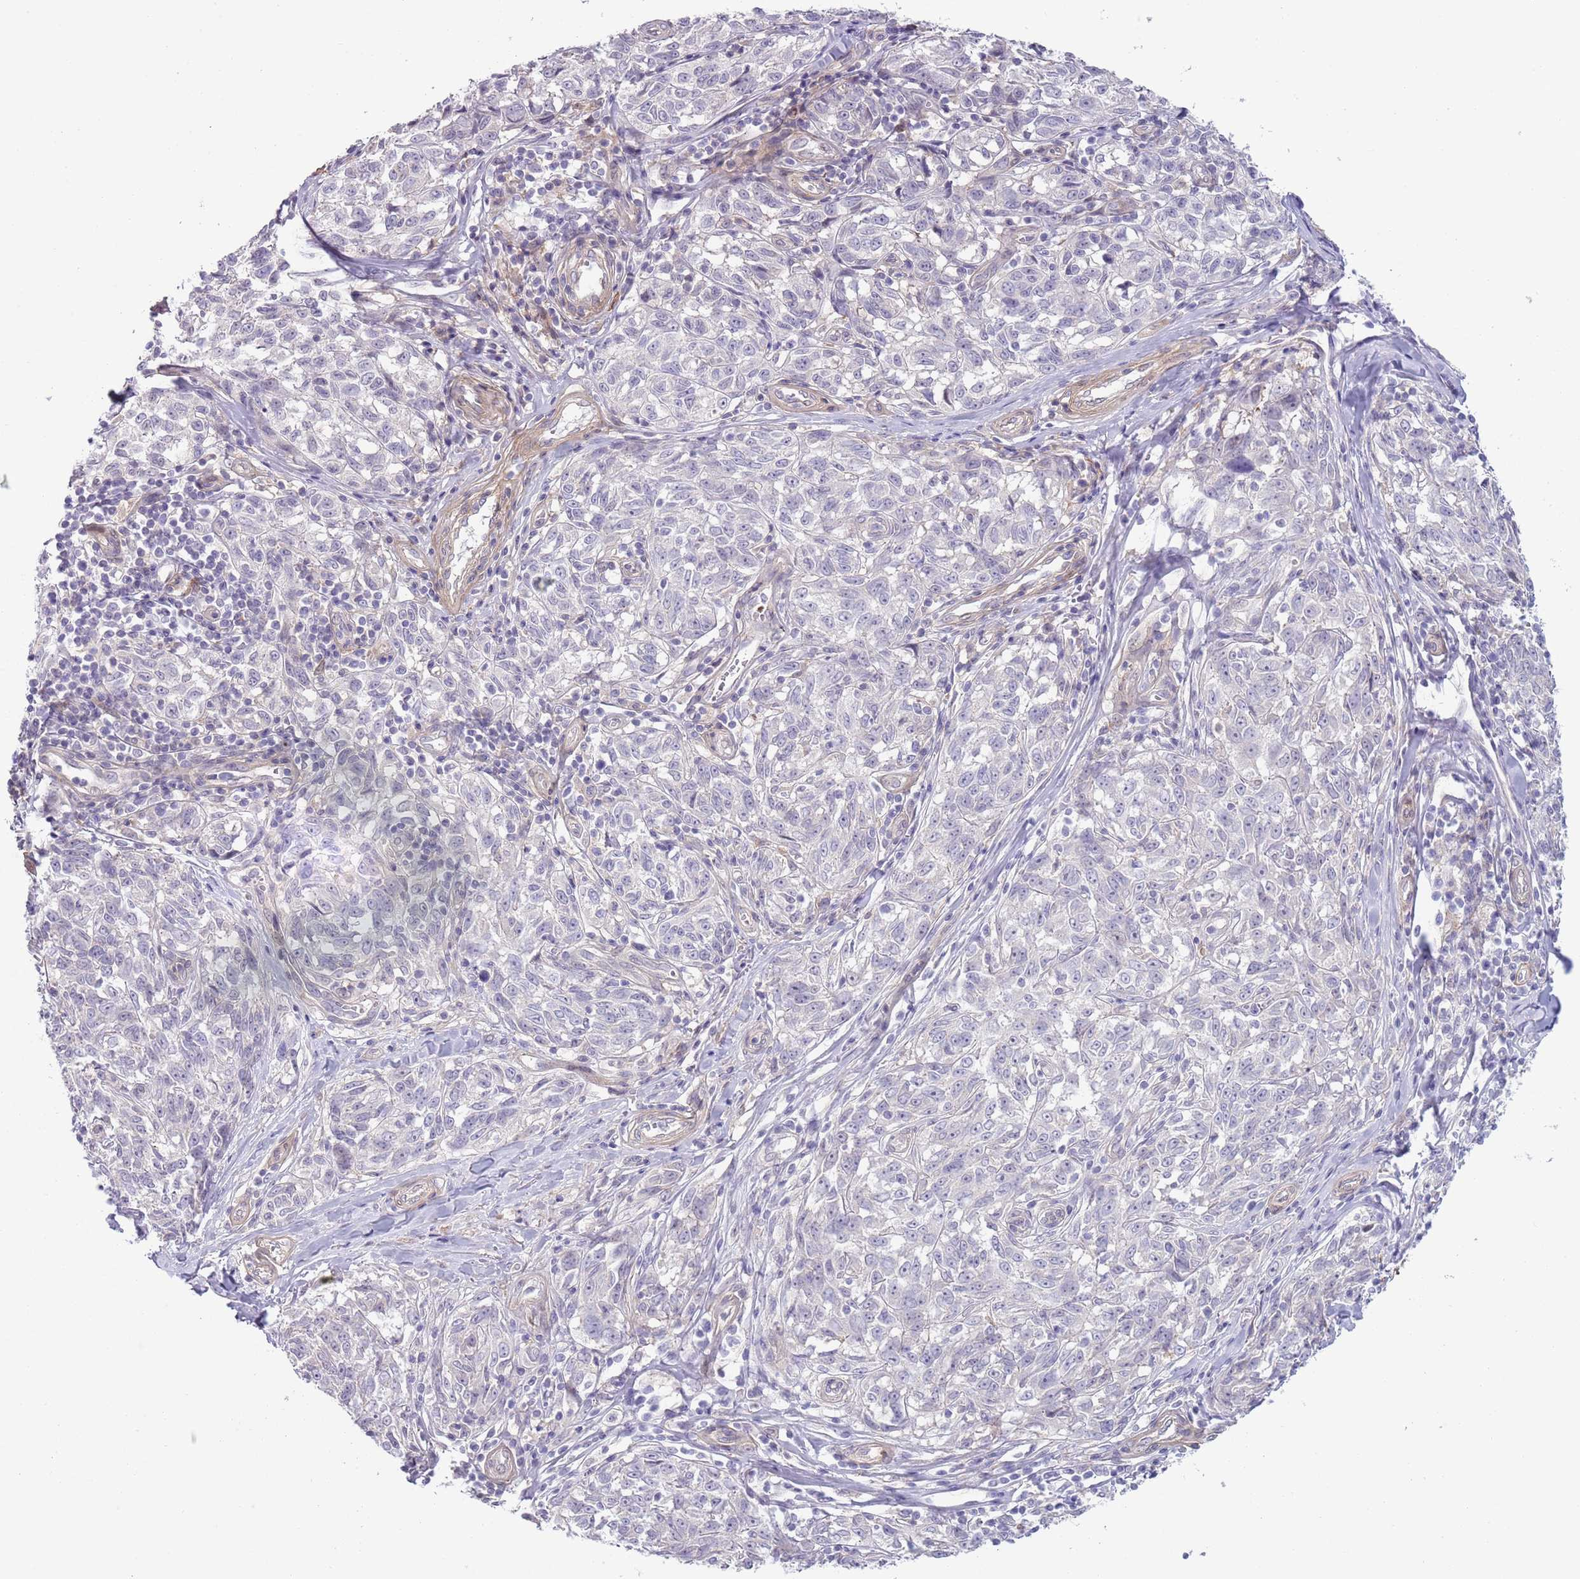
{"staining": {"intensity": "negative", "quantity": "none", "location": "none"}, "tissue": "melanoma", "cell_type": "Tumor cells", "image_type": "cancer", "snomed": [{"axis": "morphology", "description": "Normal tissue, NOS"}, {"axis": "morphology", "description": "Malignant melanoma, NOS"}, {"axis": "topography", "description": "Skin"}], "caption": "This is a photomicrograph of IHC staining of melanoma, which shows no expression in tumor cells.", "gene": "TINAGL1", "patient": {"sex": "female", "age": 64}}